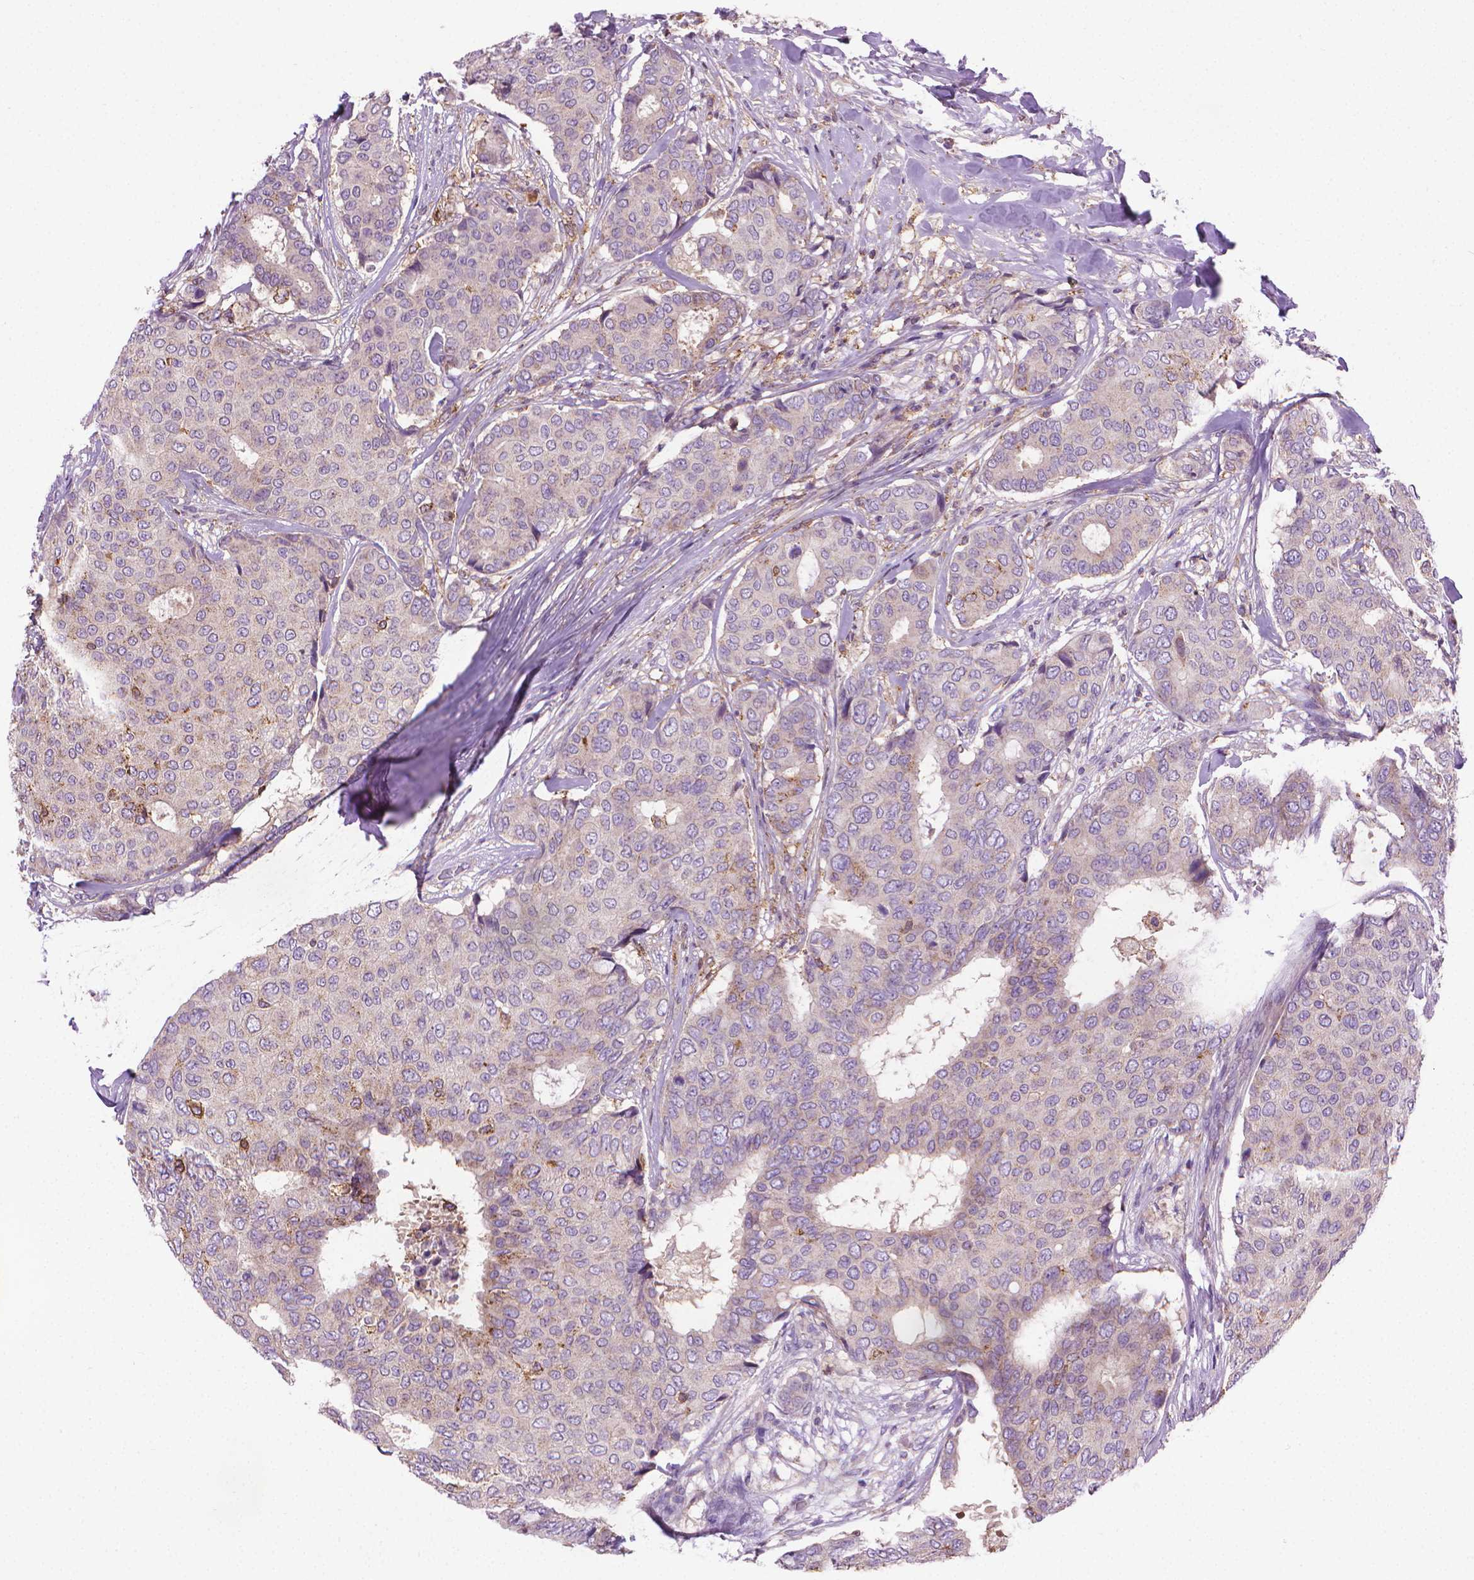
{"staining": {"intensity": "negative", "quantity": "none", "location": "none"}, "tissue": "breast cancer", "cell_type": "Tumor cells", "image_type": "cancer", "snomed": [{"axis": "morphology", "description": "Duct carcinoma"}, {"axis": "topography", "description": "Breast"}], "caption": "The photomicrograph reveals no staining of tumor cells in breast cancer (infiltrating ductal carcinoma).", "gene": "SLC51B", "patient": {"sex": "female", "age": 75}}